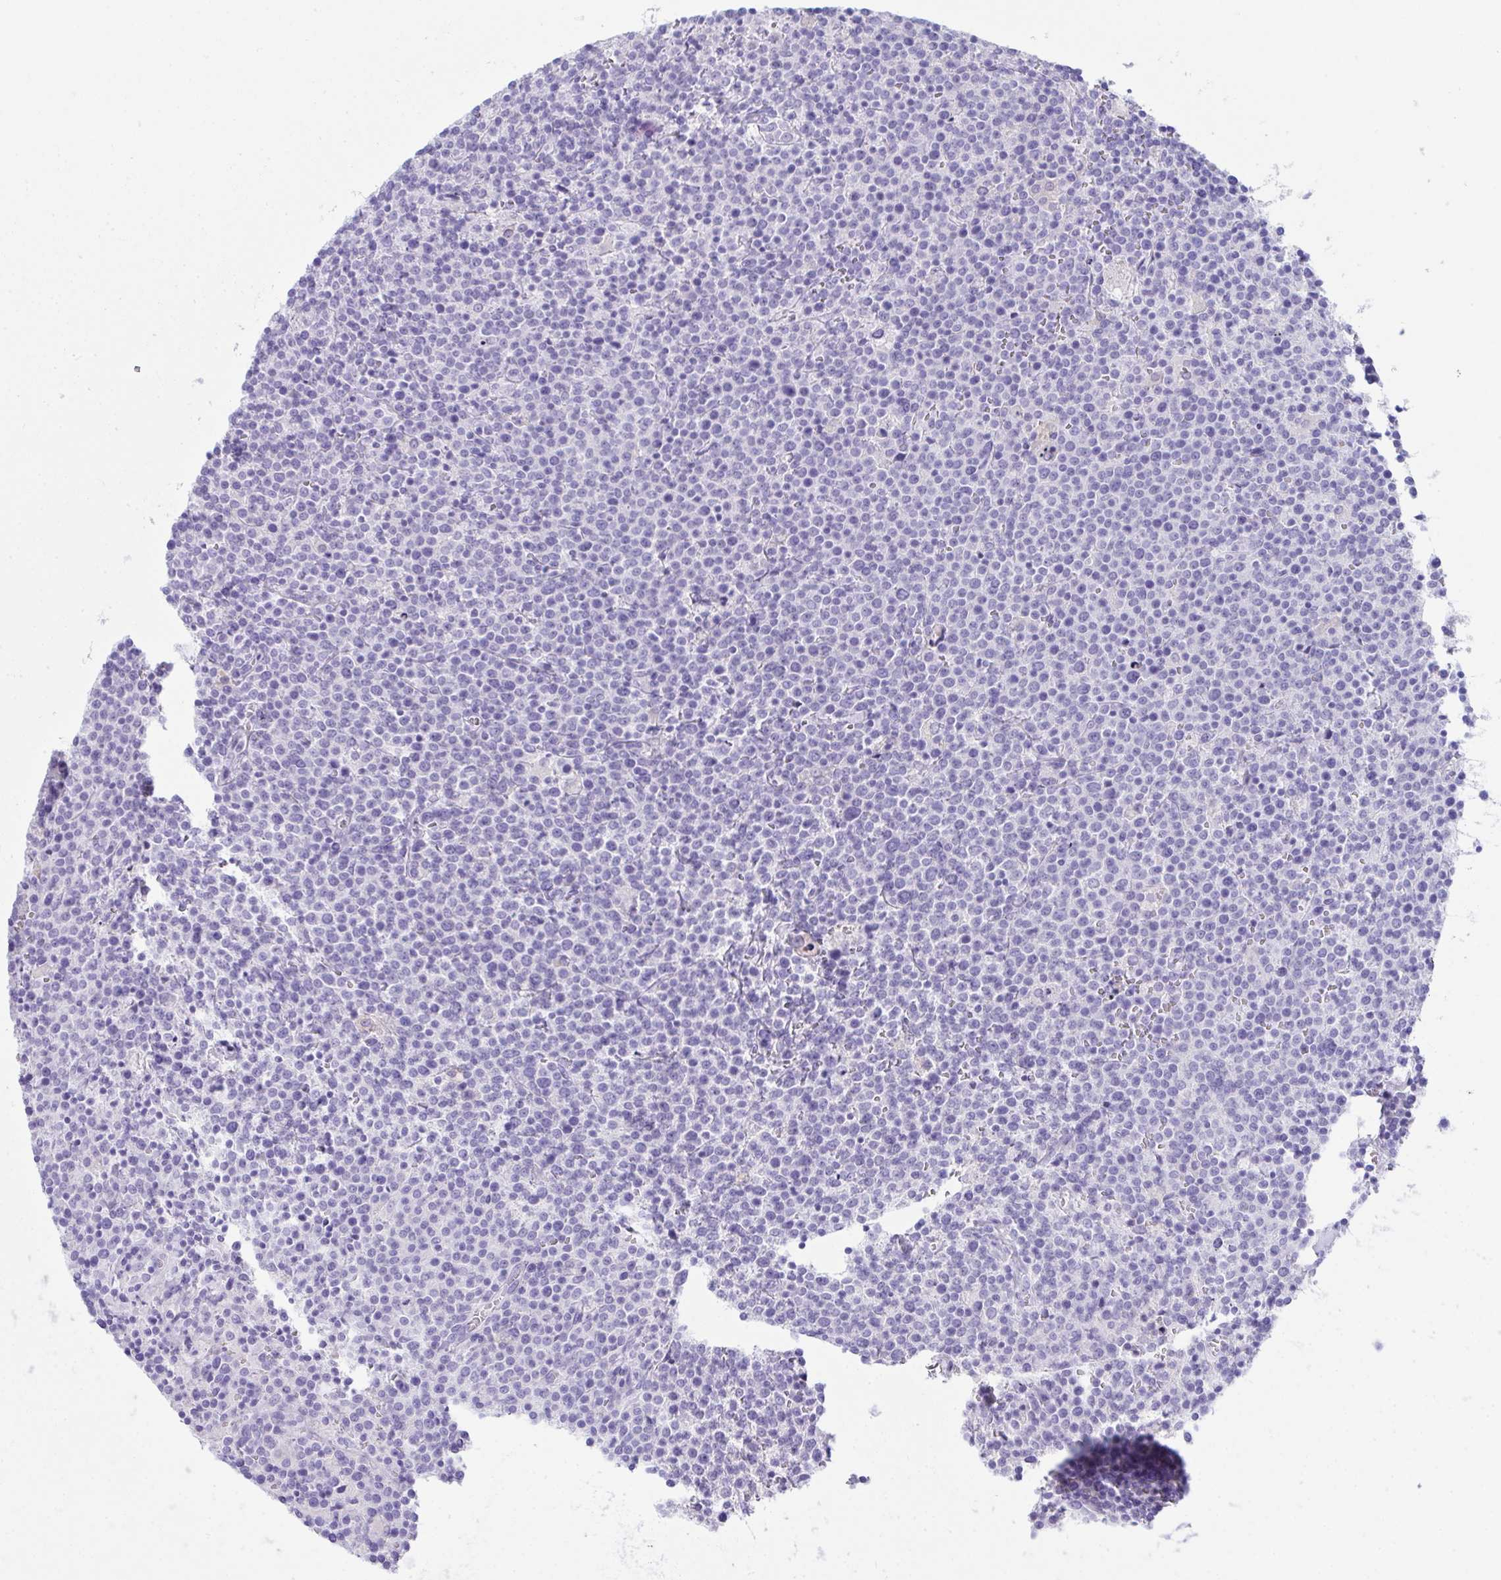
{"staining": {"intensity": "negative", "quantity": "none", "location": "none"}, "tissue": "lymphoma", "cell_type": "Tumor cells", "image_type": "cancer", "snomed": [{"axis": "morphology", "description": "Malignant lymphoma, non-Hodgkin's type, High grade"}, {"axis": "topography", "description": "Lymph node"}], "caption": "The image displays no staining of tumor cells in lymphoma. The staining was performed using DAB to visualize the protein expression in brown, while the nuclei were stained in blue with hematoxylin (Magnification: 20x).", "gene": "GLB1L2", "patient": {"sex": "male", "age": 61}}